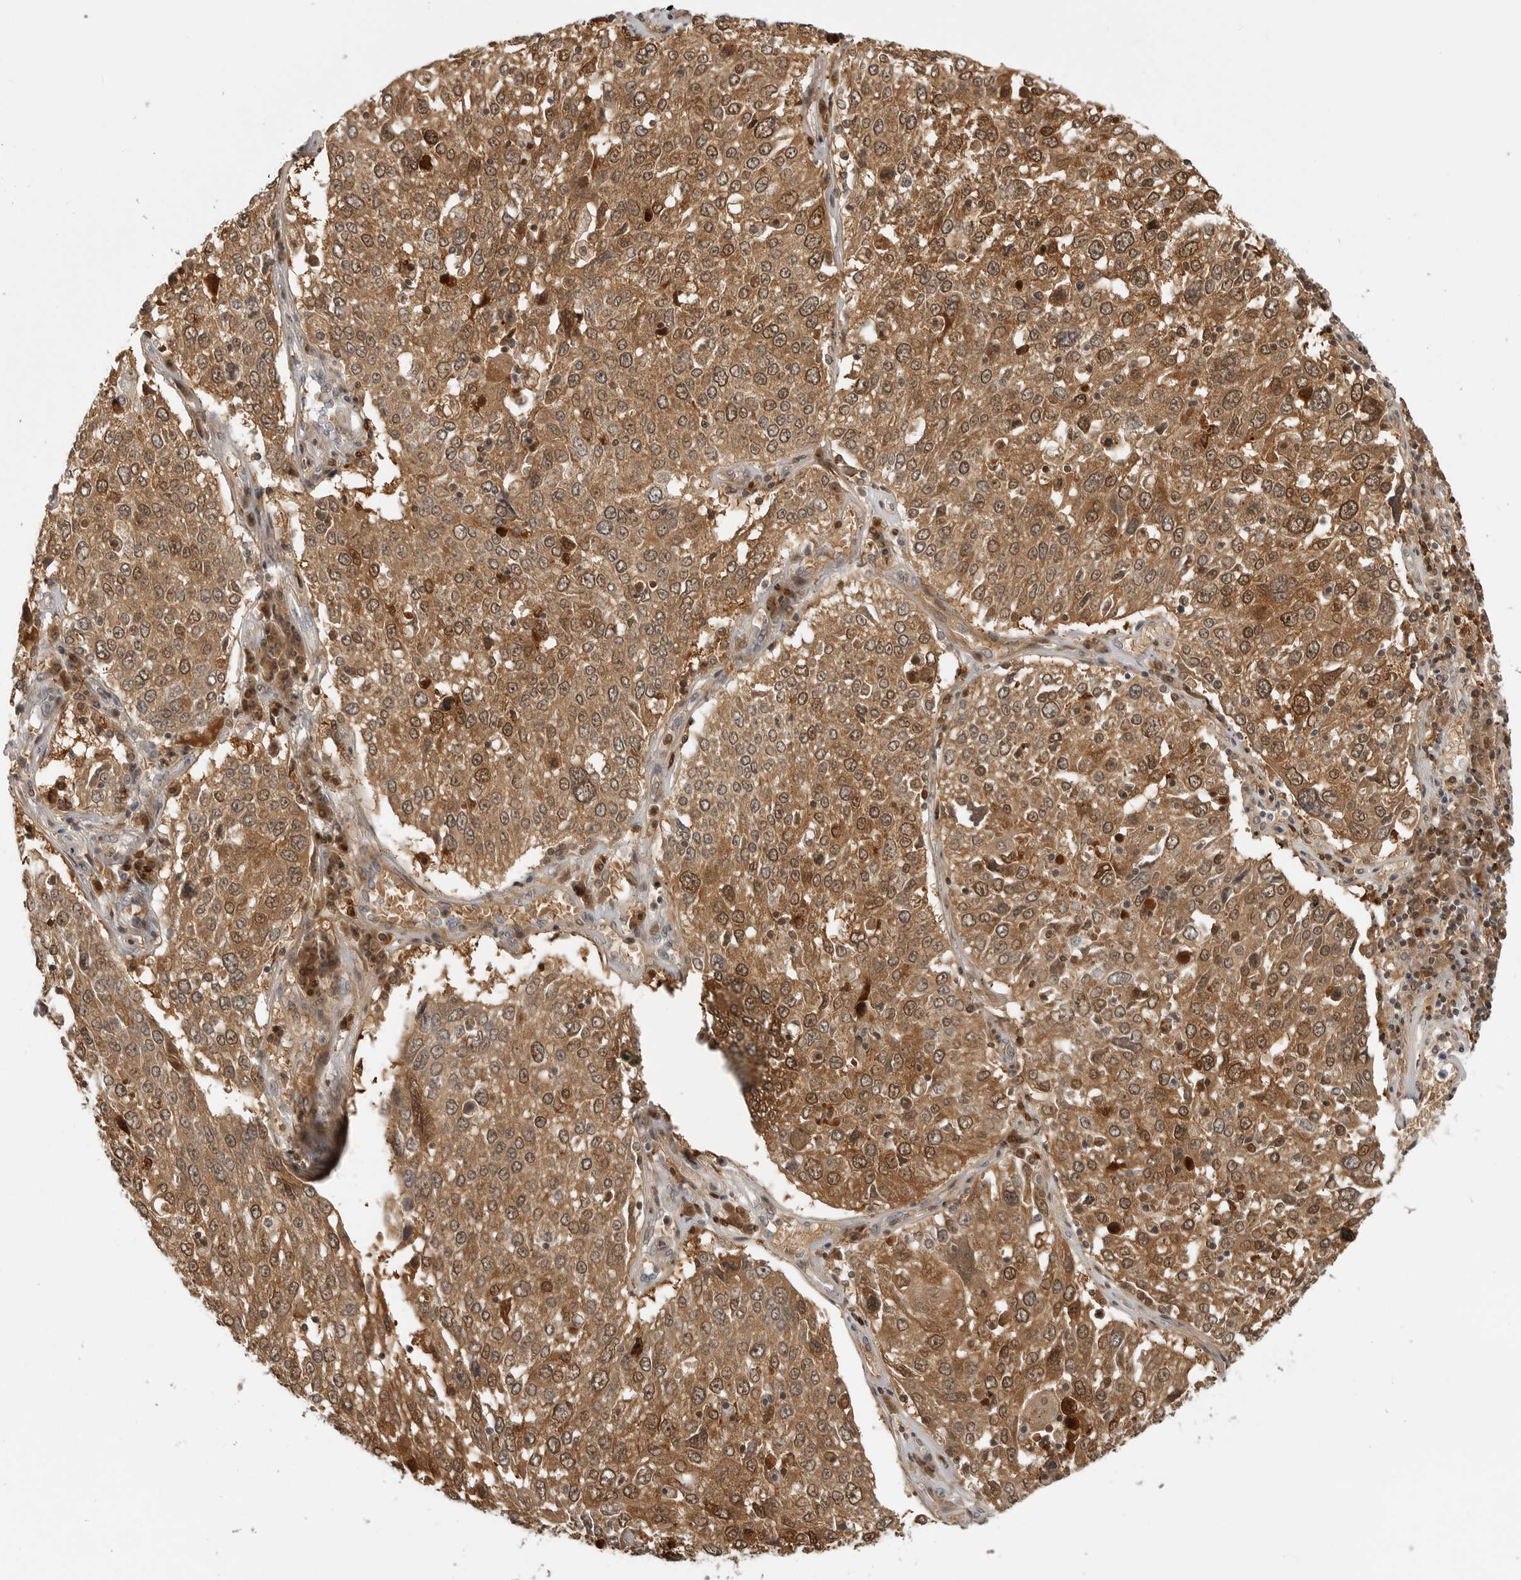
{"staining": {"intensity": "moderate", "quantity": ">75%", "location": "cytoplasmic/membranous,nuclear"}, "tissue": "lung cancer", "cell_type": "Tumor cells", "image_type": "cancer", "snomed": [{"axis": "morphology", "description": "Squamous cell carcinoma, NOS"}, {"axis": "topography", "description": "Lung"}], "caption": "Immunohistochemistry histopathology image of squamous cell carcinoma (lung) stained for a protein (brown), which demonstrates medium levels of moderate cytoplasmic/membranous and nuclear positivity in approximately >75% of tumor cells.", "gene": "CTIF", "patient": {"sex": "male", "age": 65}}